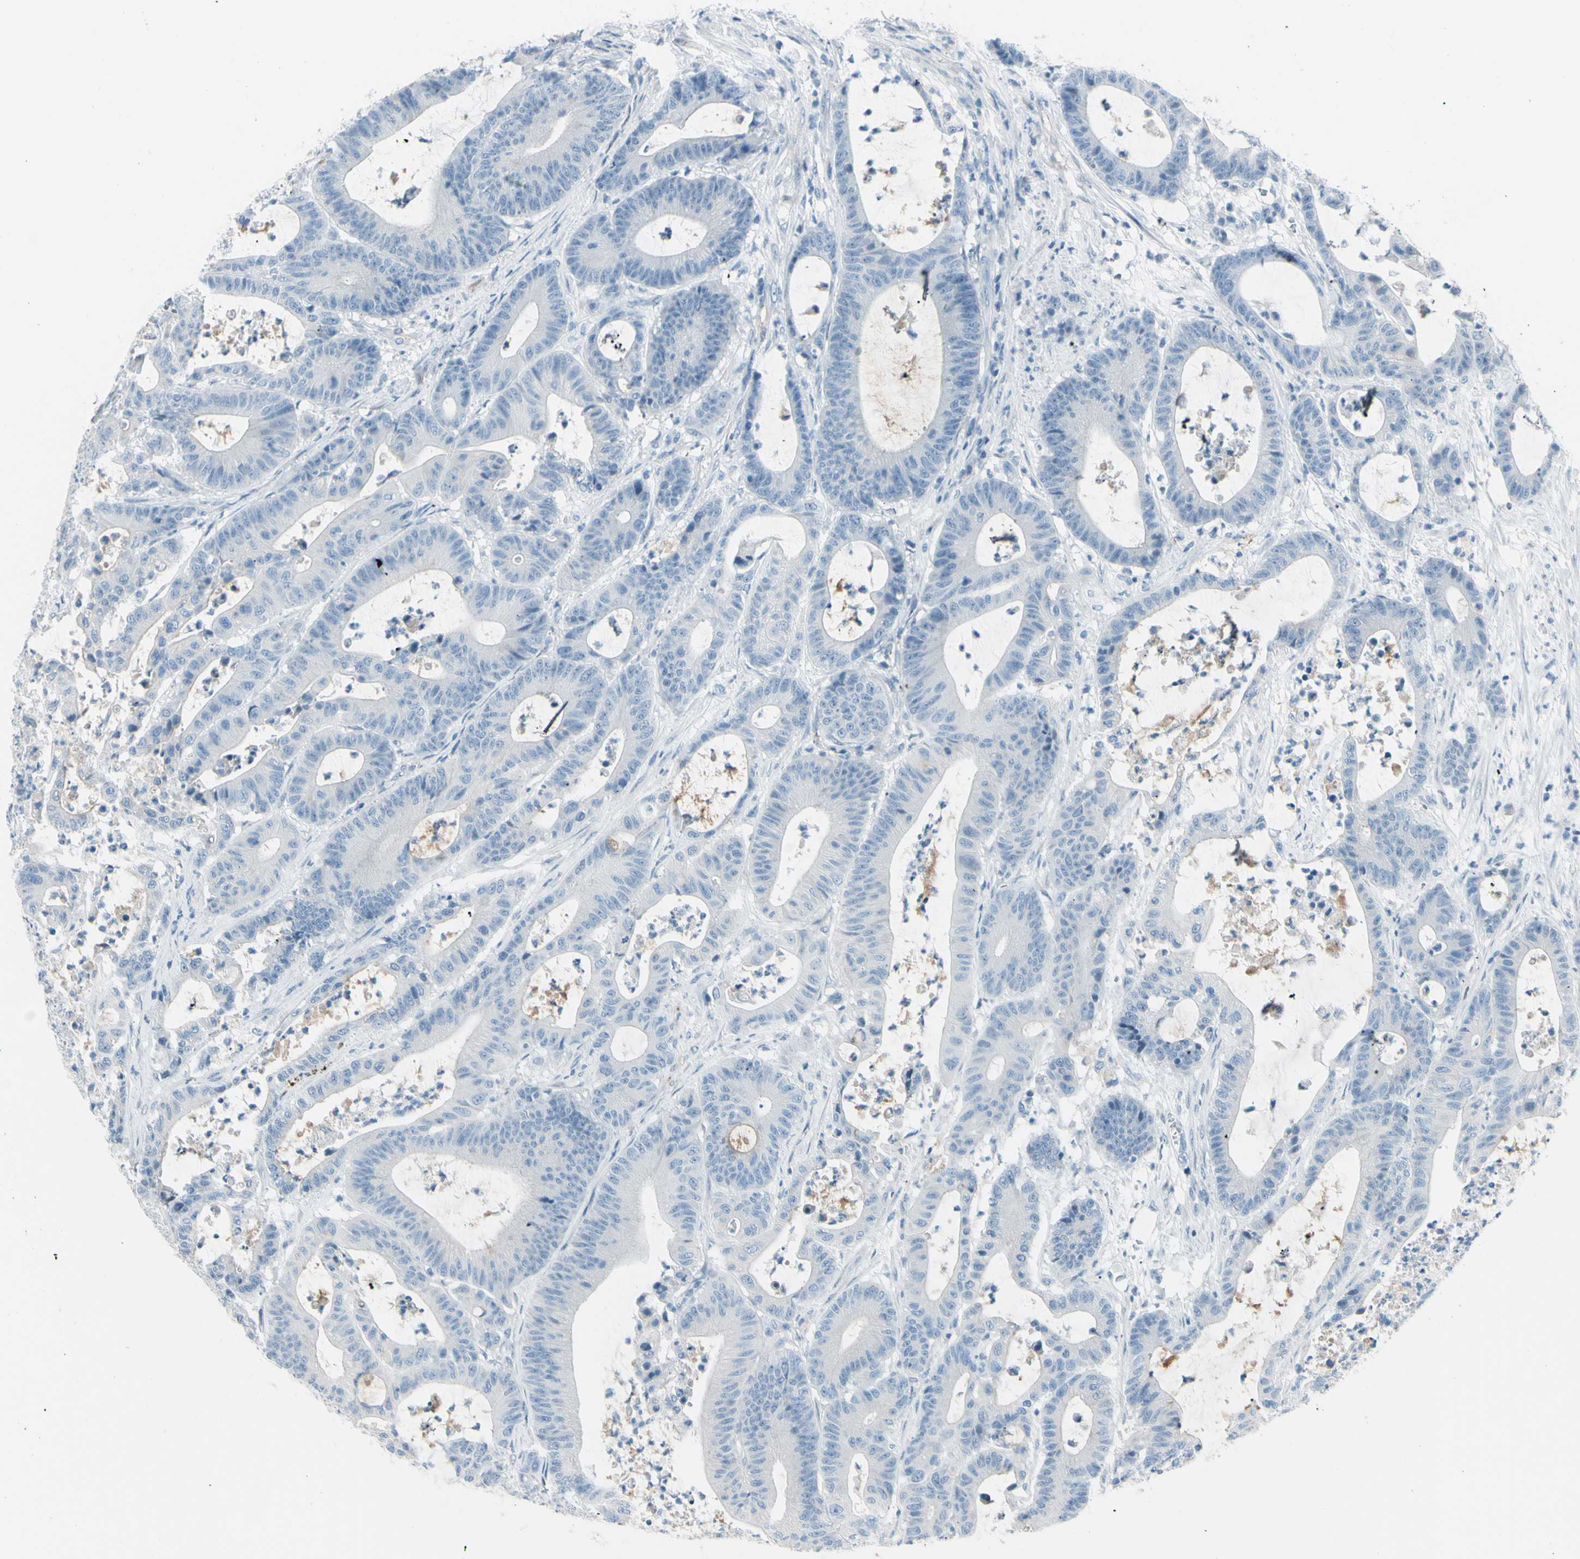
{"staining": {"intensity": "negative", "quantity": "none", "location": "none"}, "tissue": "colorectal cancer", "cell_type": "Tumor cells", "image_type": "cancer", "snomed": [{"axis": "morphology", "description": "Adenocarcinoma, NOS"}, {"axis": "topography", "description": "Colon"}], "caption": "The histopathology image displays no significant positivity in tumor cells of colorectal cancer.", "gene": "GPR34", "patient": {"sex": "female", "age": 84}}